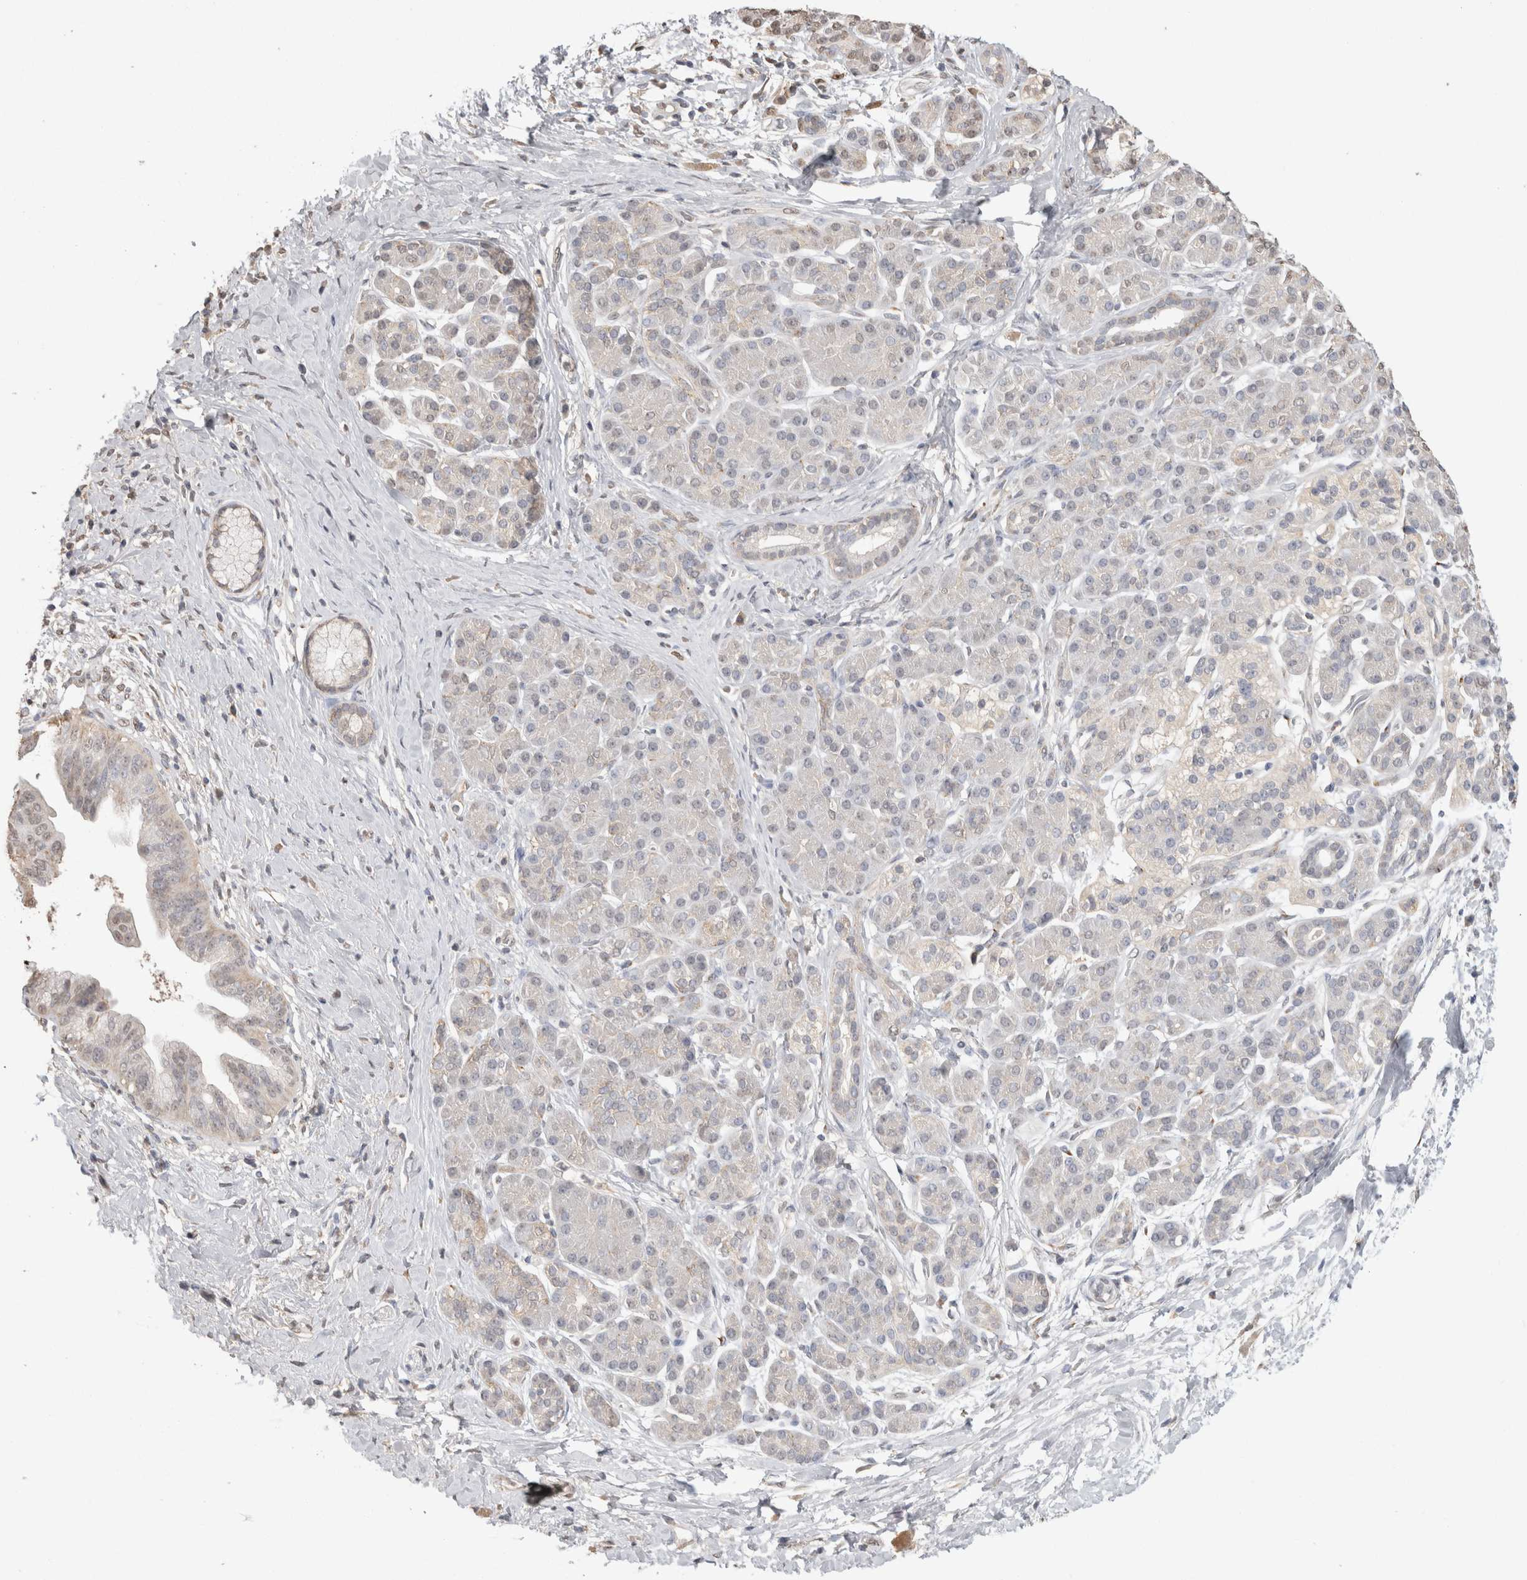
{"staining": {"intensity": "negative", "quantity": "none", "location": "none"}, "tissue": "pancreatic cancer", "cell_type": "Tumor cells", "image_type": "cancer", "snomed": [{"axis": "morphology", "description": "Adenocarcinoma, NOS"}, {"axis": "topography", "description": "Pancreas"}], "caption": "Human adenocarcinoma (pancreatic) stained for a protein using IHC shows no staining in tumor cells.", "gene": "NAALADL2", "patient": {"sex": "male", "age": 55}}